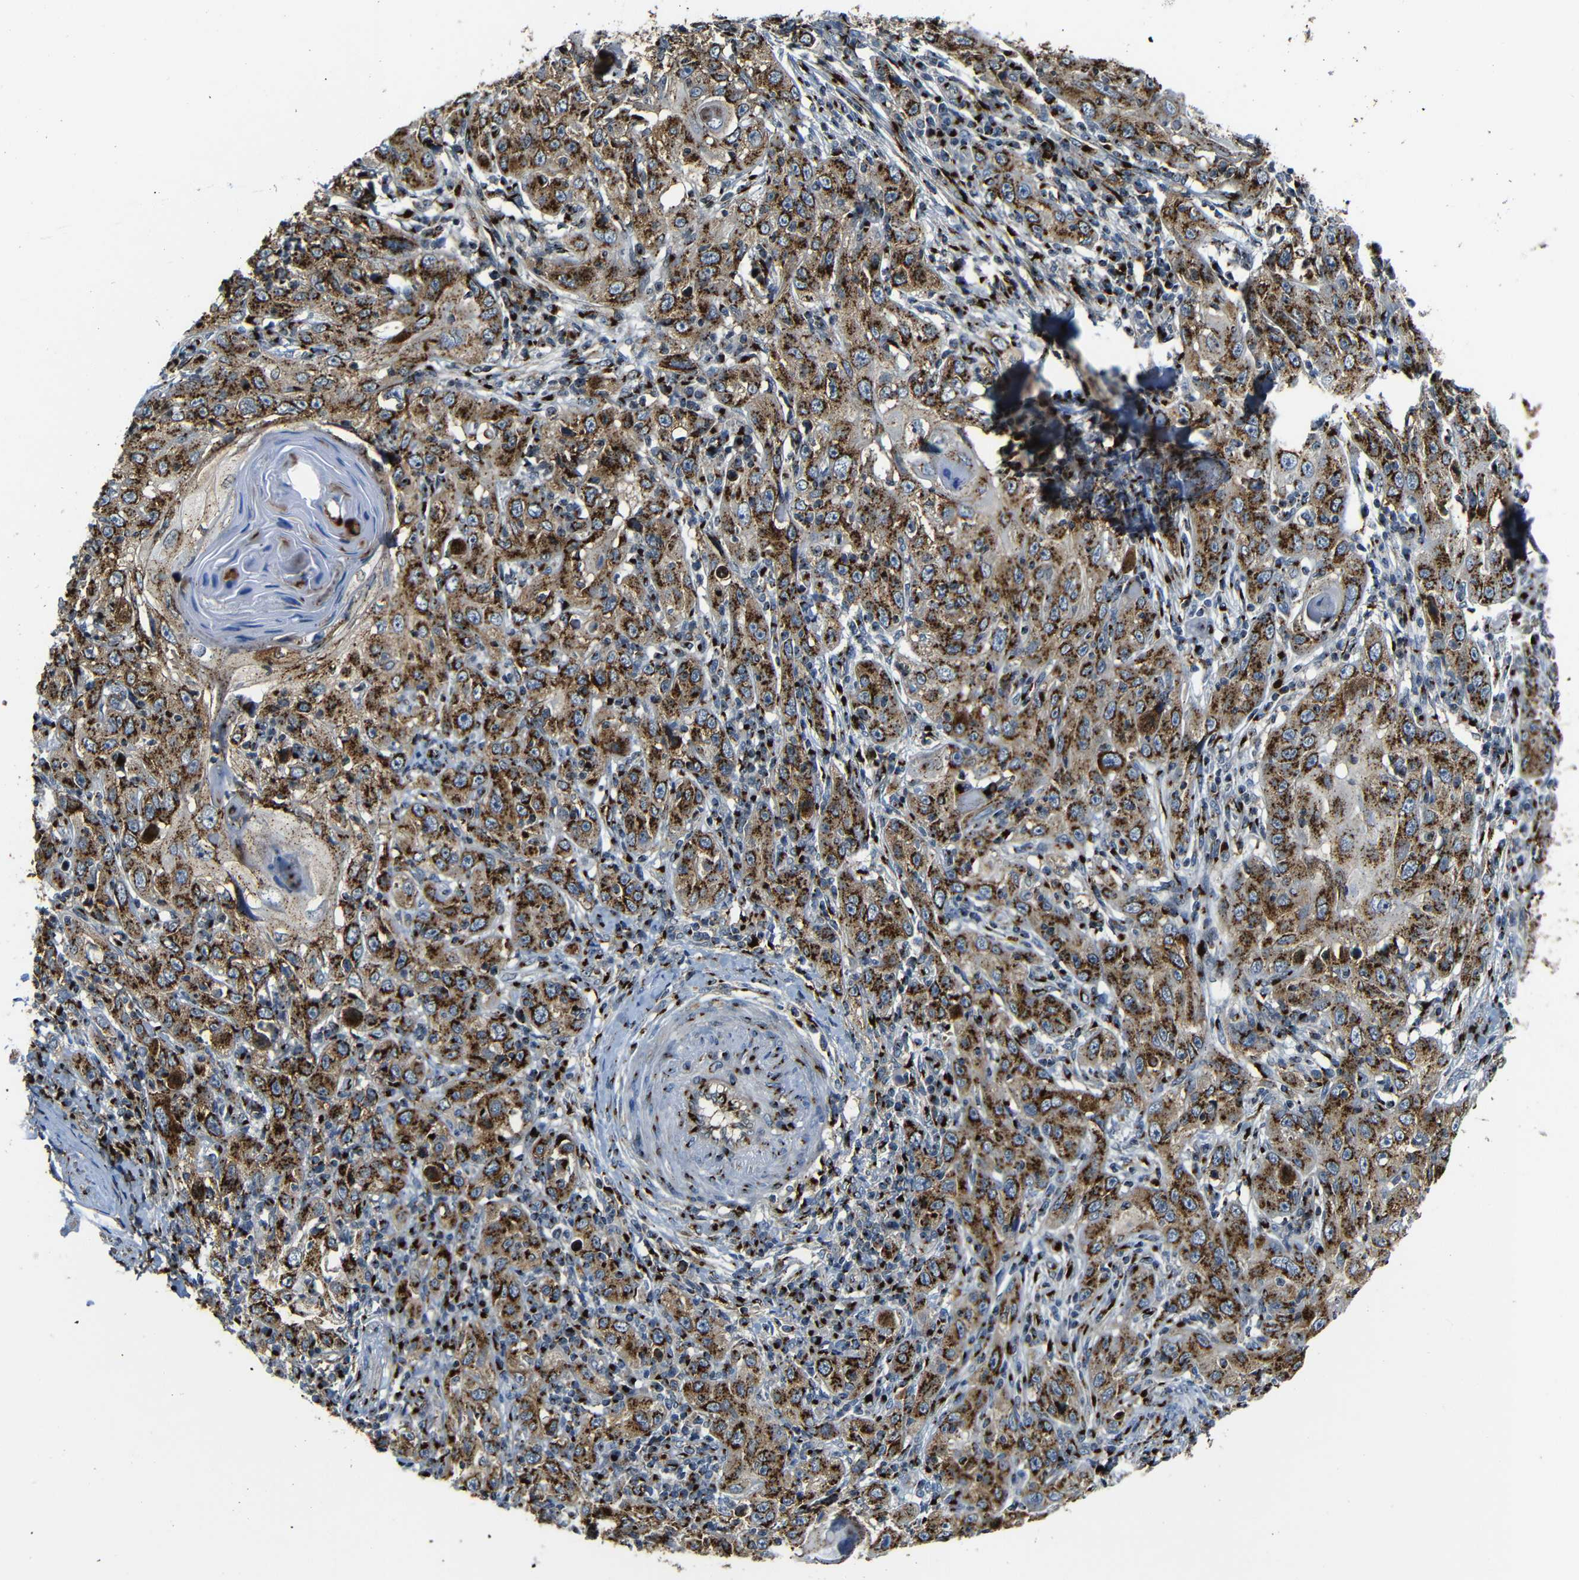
{"staining": {"intensity": "strong", "quantity": ">75%", "location": "cytoplasmic/membranous"}, "tissue": "skin cancer", "cell_type": "Tumor cells", "image_type": "cancer", "snomed": [{"axis": "morphology", "description": "Squamous cell carcinoma, NOS"}, {"axis": "topography", "description": "Skin"}], "caption": "Tumor cells show strong cytoplasmic/membranous positivity in approximately >75% of cells in skin squamous cell carcinoma.", "gene": "TGOLN2", "patient": {"sex": "female", "age": 88}}